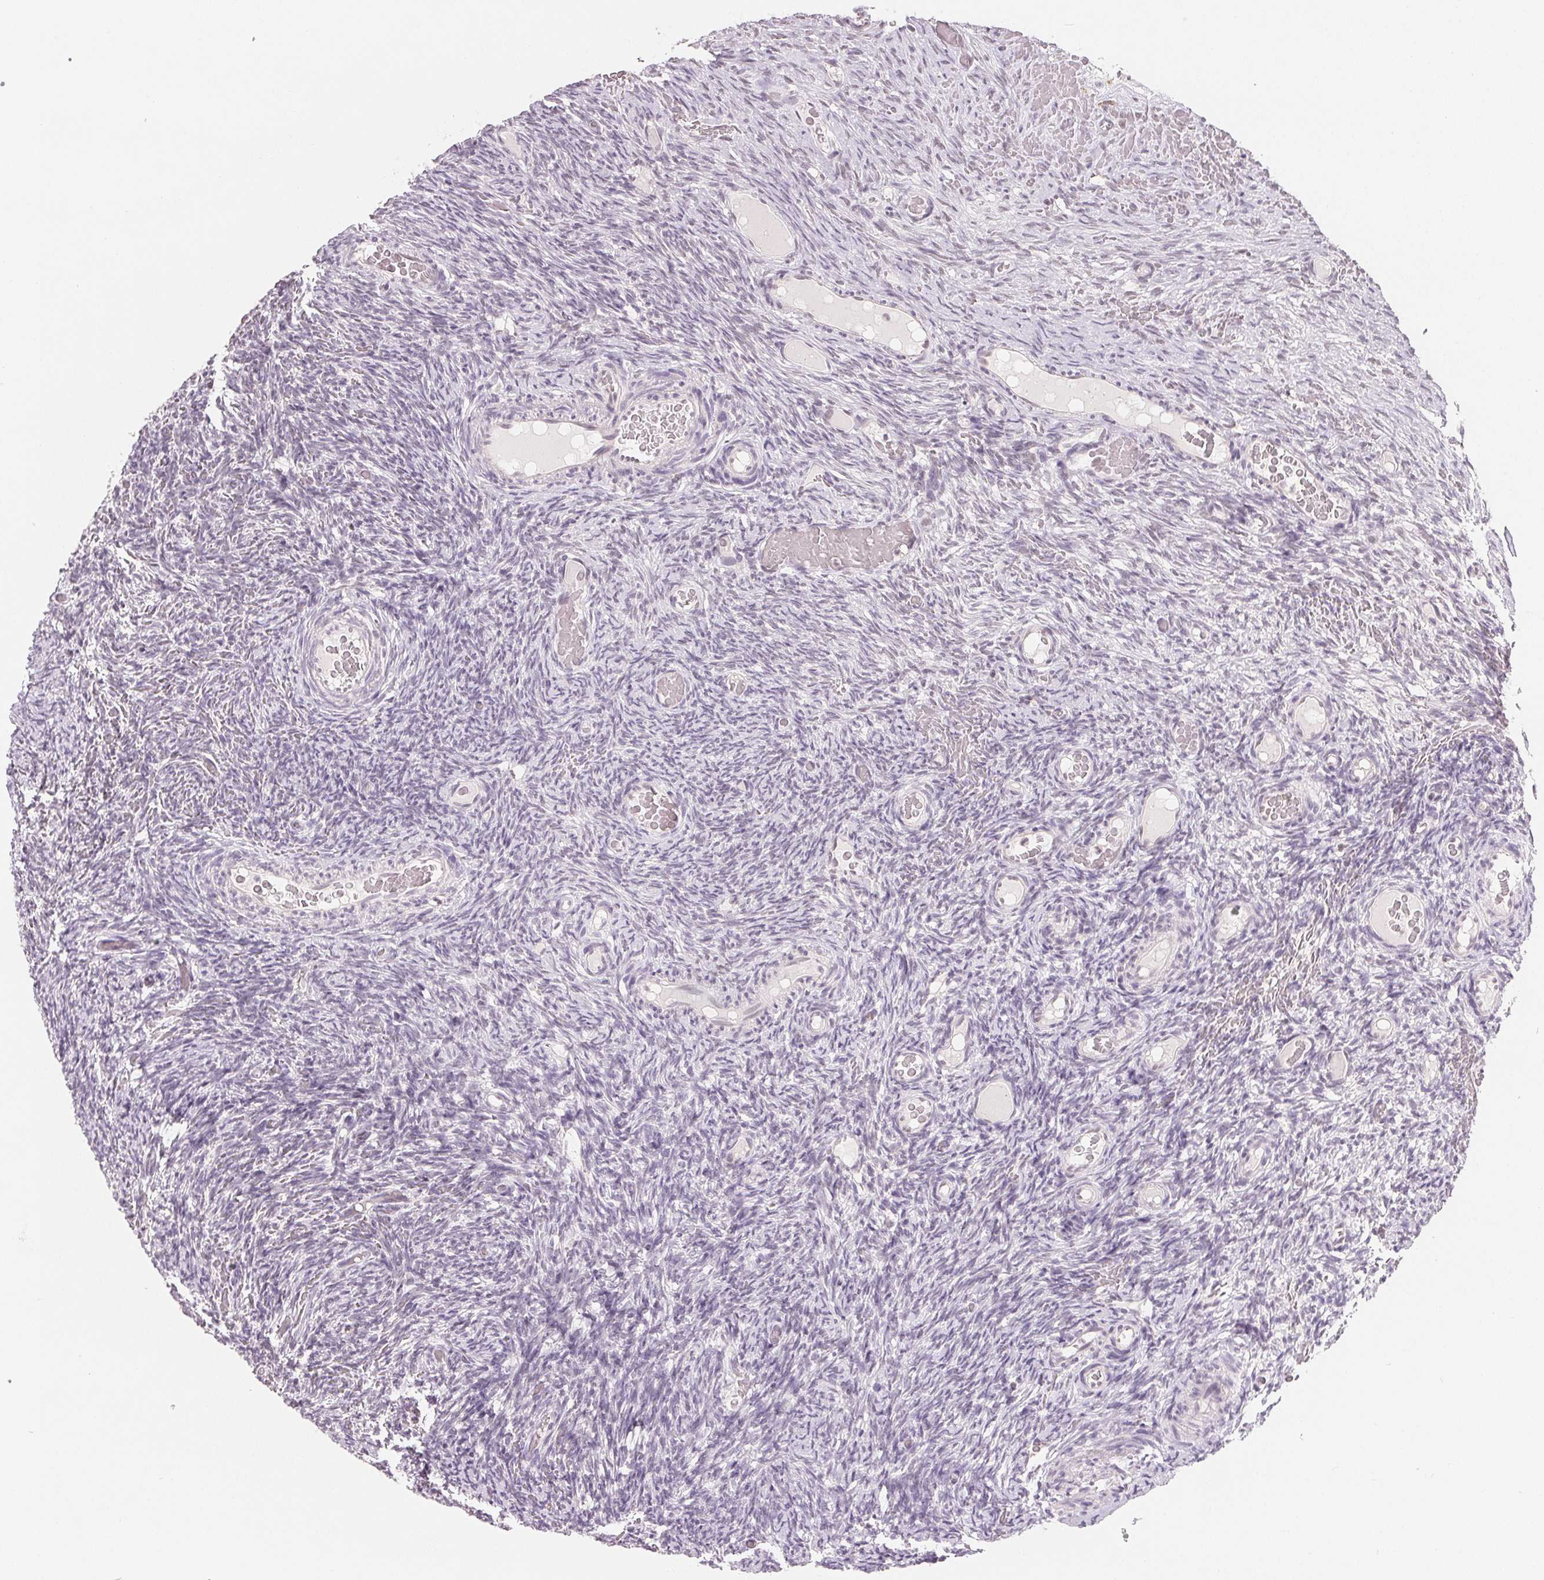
{"staining": {"intensity": "negative", "quantity": "none", "location": "none"}, "tissue": "ovary", "cell_type": "Ovarian stroma cells", "image_type": "normal", "snomed": [{"axis": "morphology", "description": "Normal tissue, NOS"}, {"axis": "topography", "description": "Ovary"}], "caption": "This is an immunohistochemistry image of unremarkable human ovary. There is no staining in ovarian stroma cells.", "gene": "NXF3", "patient": {"sex": "female", "age": 34}}